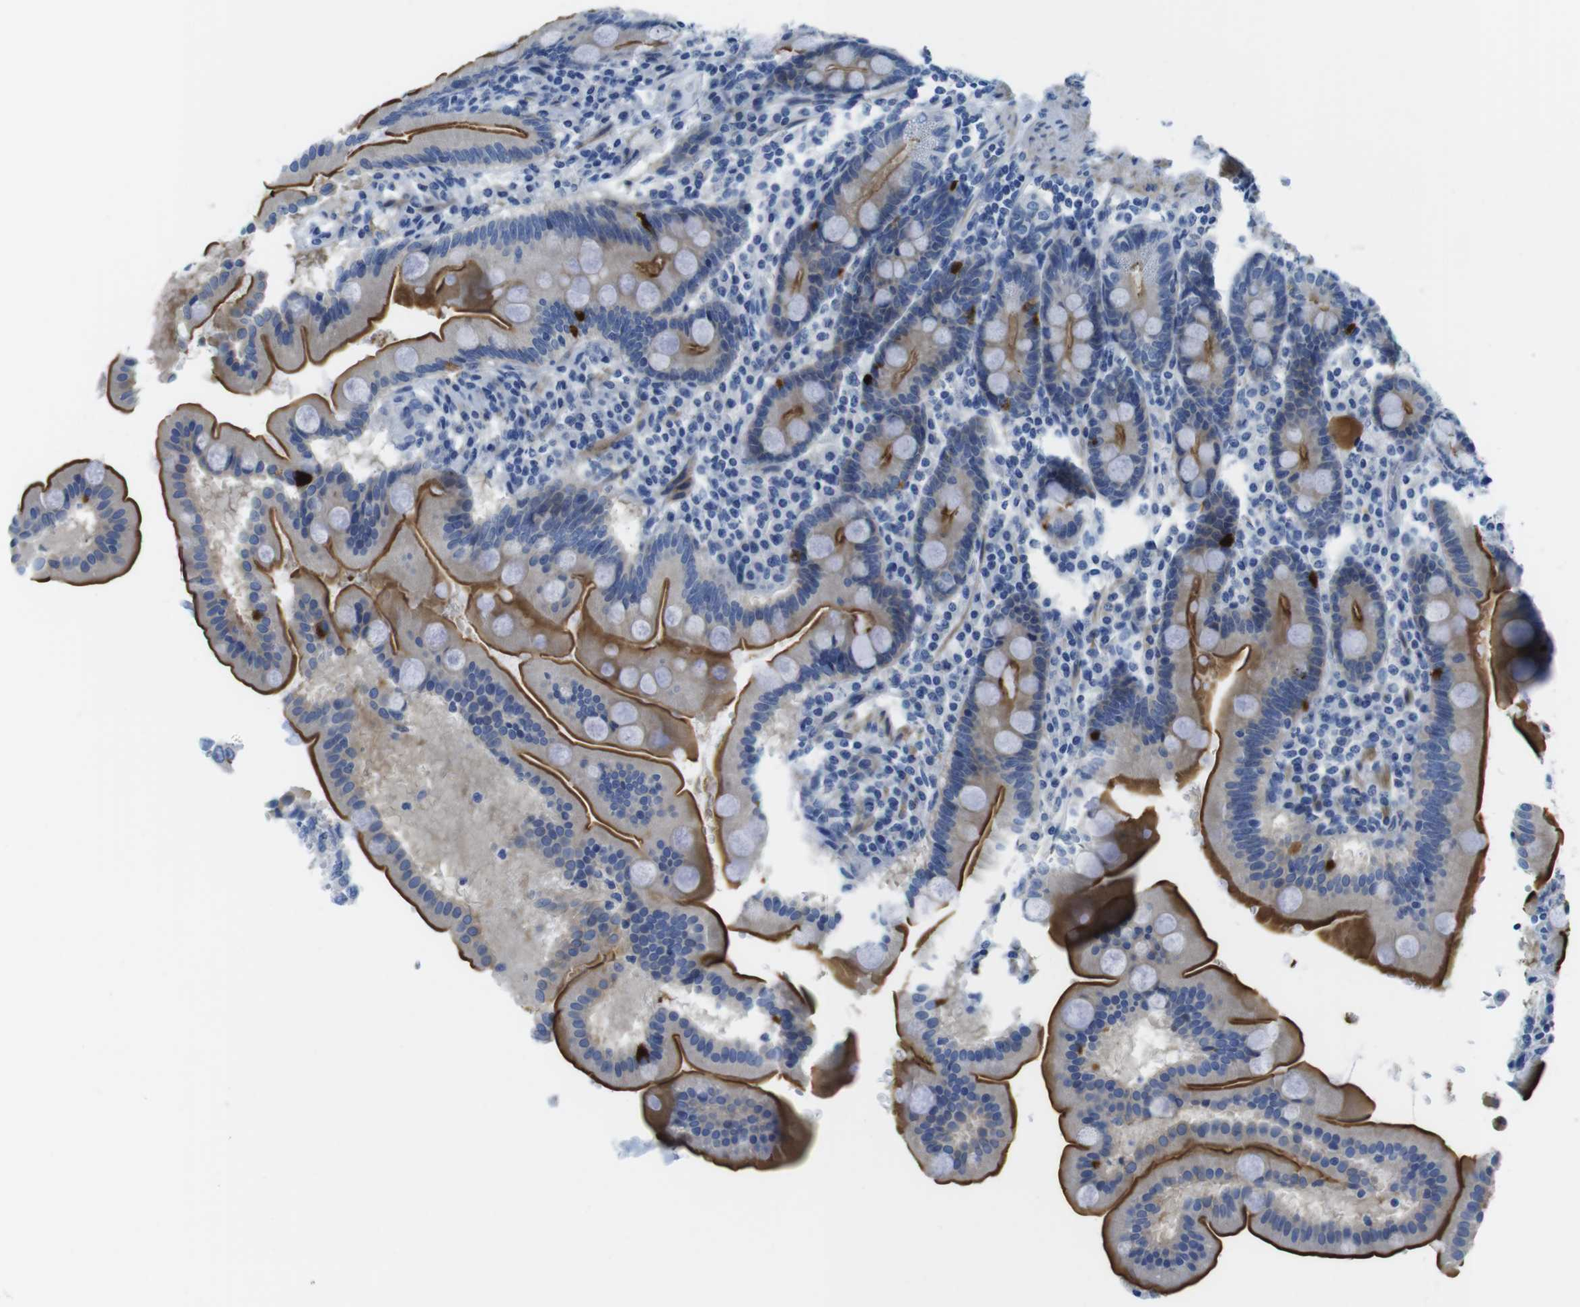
{"staining": {"intensity": "moderate", "quantity": ">75%", "location": "cytoplasmic/membranous"}, "tissue": "duodenum", "cell_type": "Glandular cells", "image_type": "normal", "snomed": [{"axis": "morphology", "description": "Normal tissue, NOS"}, {"axis": "topography", "description": "Duodenum"}], "caption": "IHC histopathology image of benign duodenum: human duodenum stained using IHC shows medium levels of moderate protein expression localized specifically in the cytoplasmic/membranous of glandular cells, appearing as a cytoplasmic/membranous brown color.", "gene": "ASIC5", "patient": {"sex": "male", "age": 50}}